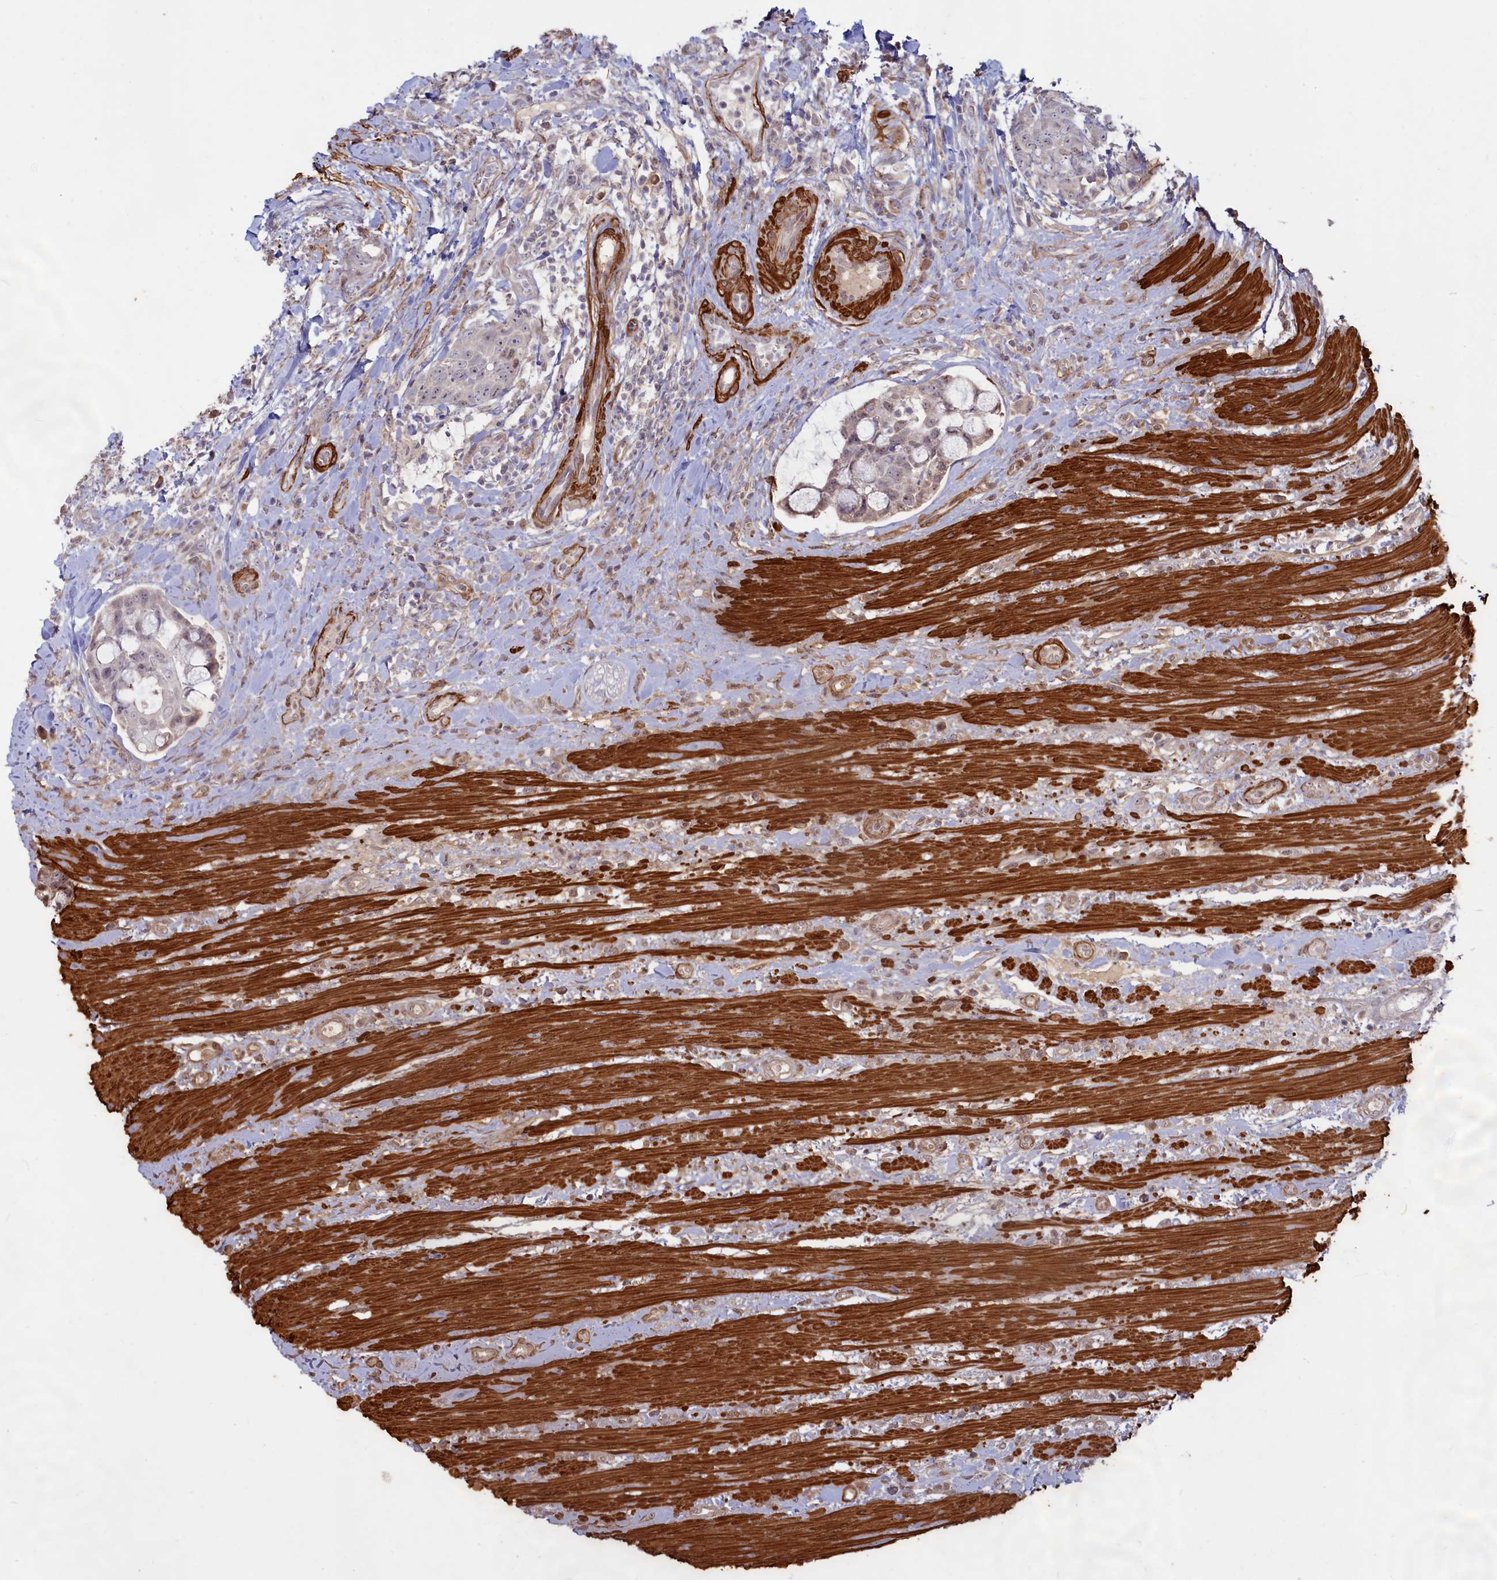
{"staining": {"intensity": "weak", "quantity": "<25%", "location": "cytoplasmic/membranous"}, "tissue": "colorectal cancer", "cell_type": "Tumor cells", "image_type": "cancer", "snomed": [{"axis": "morphology", "description": "Adenocarcinoma, NOS"}, {"axis": "topography", "description": "Colon"}], "caption": "IHC of colorectal adenocarcinoma displays no positivity in tumor cells.", "gene": "CCDC154", "patient": {"sex": "female", "age": 82}}